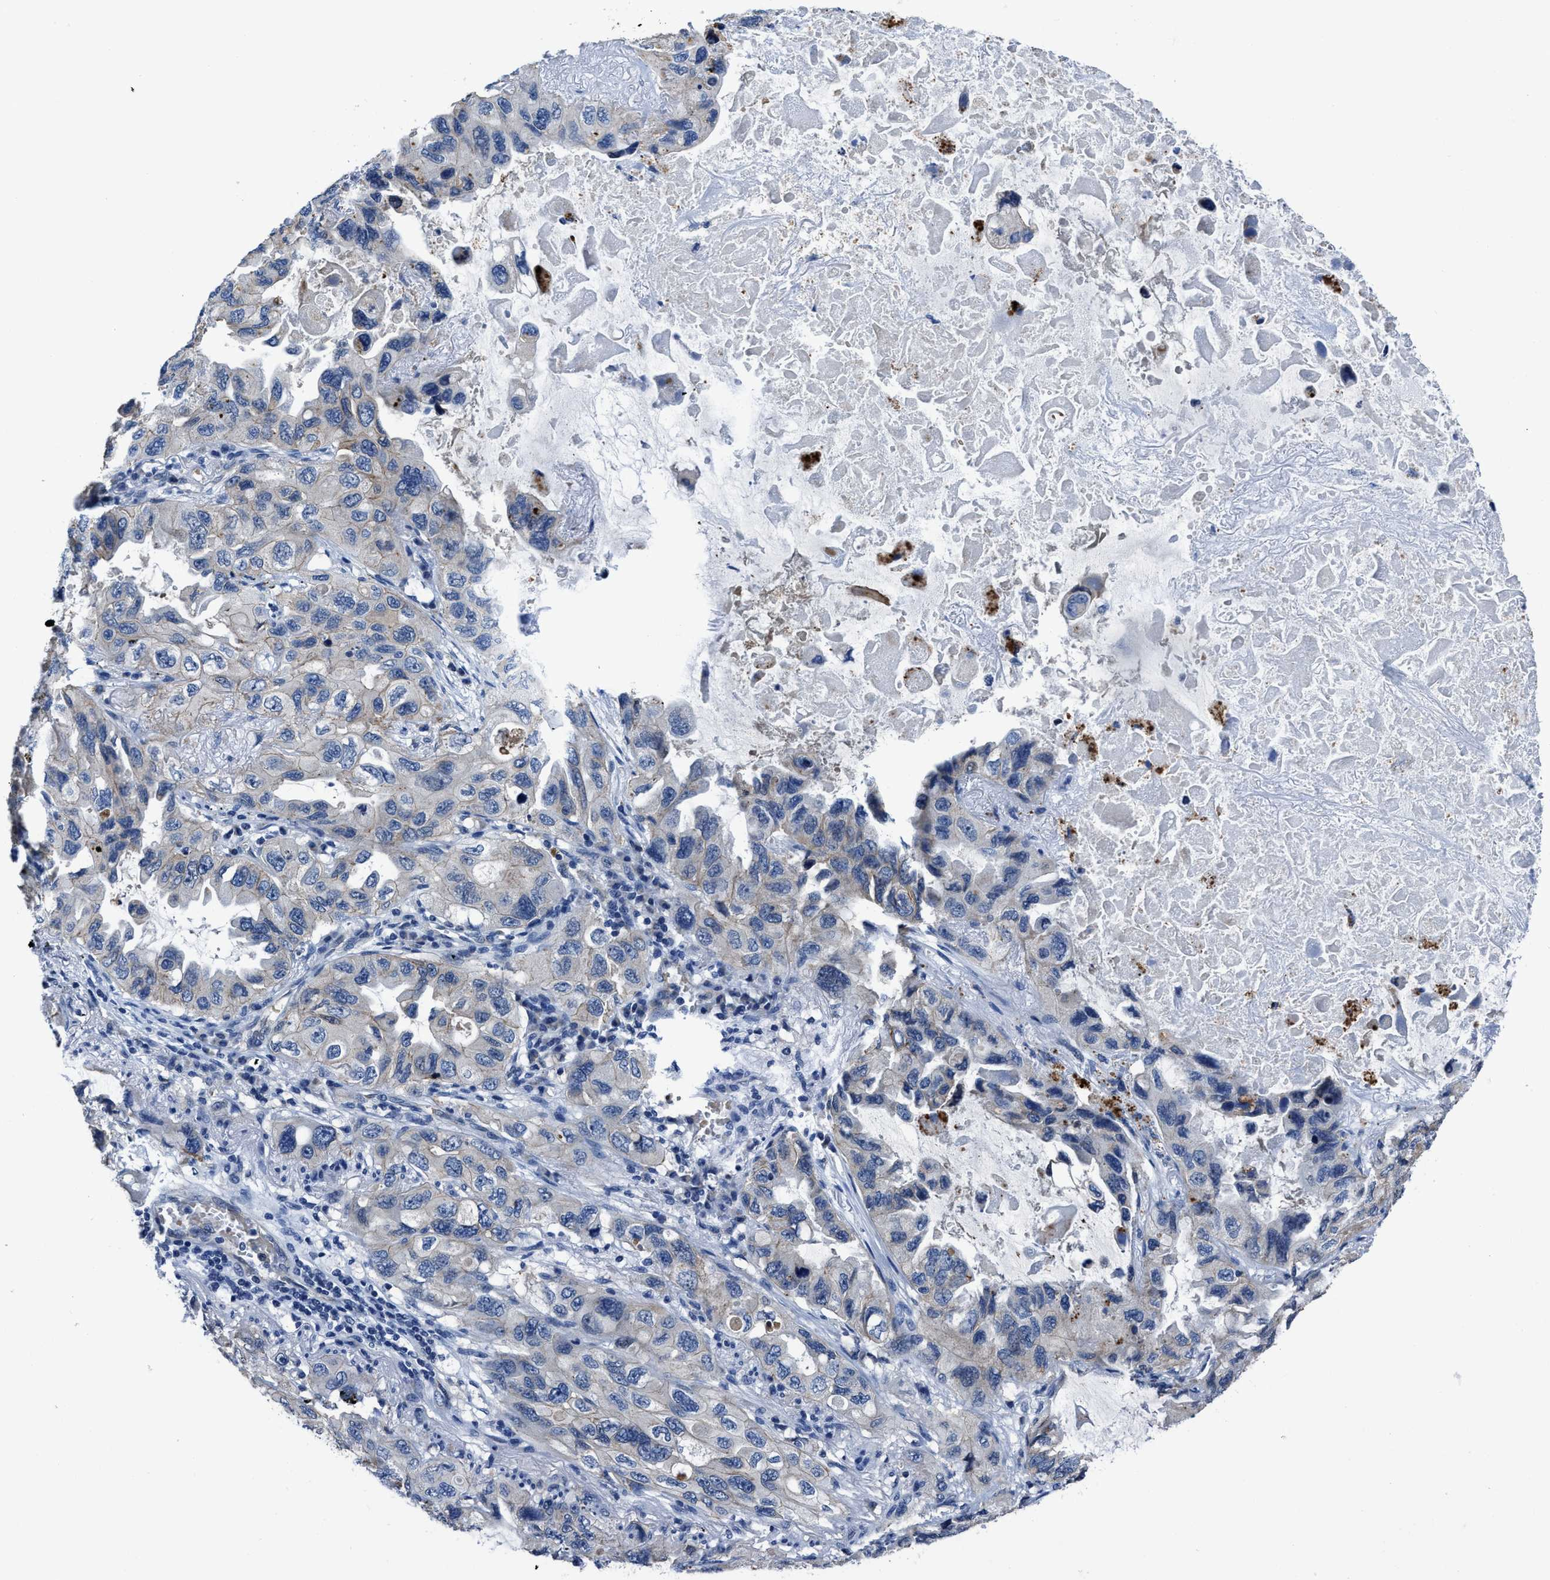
{"staining": {"intensity": "weak", "quantity": "<25%", "location": "cytoplasmic/membranous"}, "tissue": "lung cancer", "cell_type": "Tumor cells", "image_type": "cancer", "snomed": [{"axis": "morphology", "description": "Squamous cell carcinoma, NOS"}, {"axis": "topography", "description": "Lung"}], "caption": "DAB immunohistochemical staining of lung cancer (squamous cell carcinoma) reveals no significant expression in tumor cells.", "gene": "GHITM", "patient": {"sex": "female", "age": 73}}